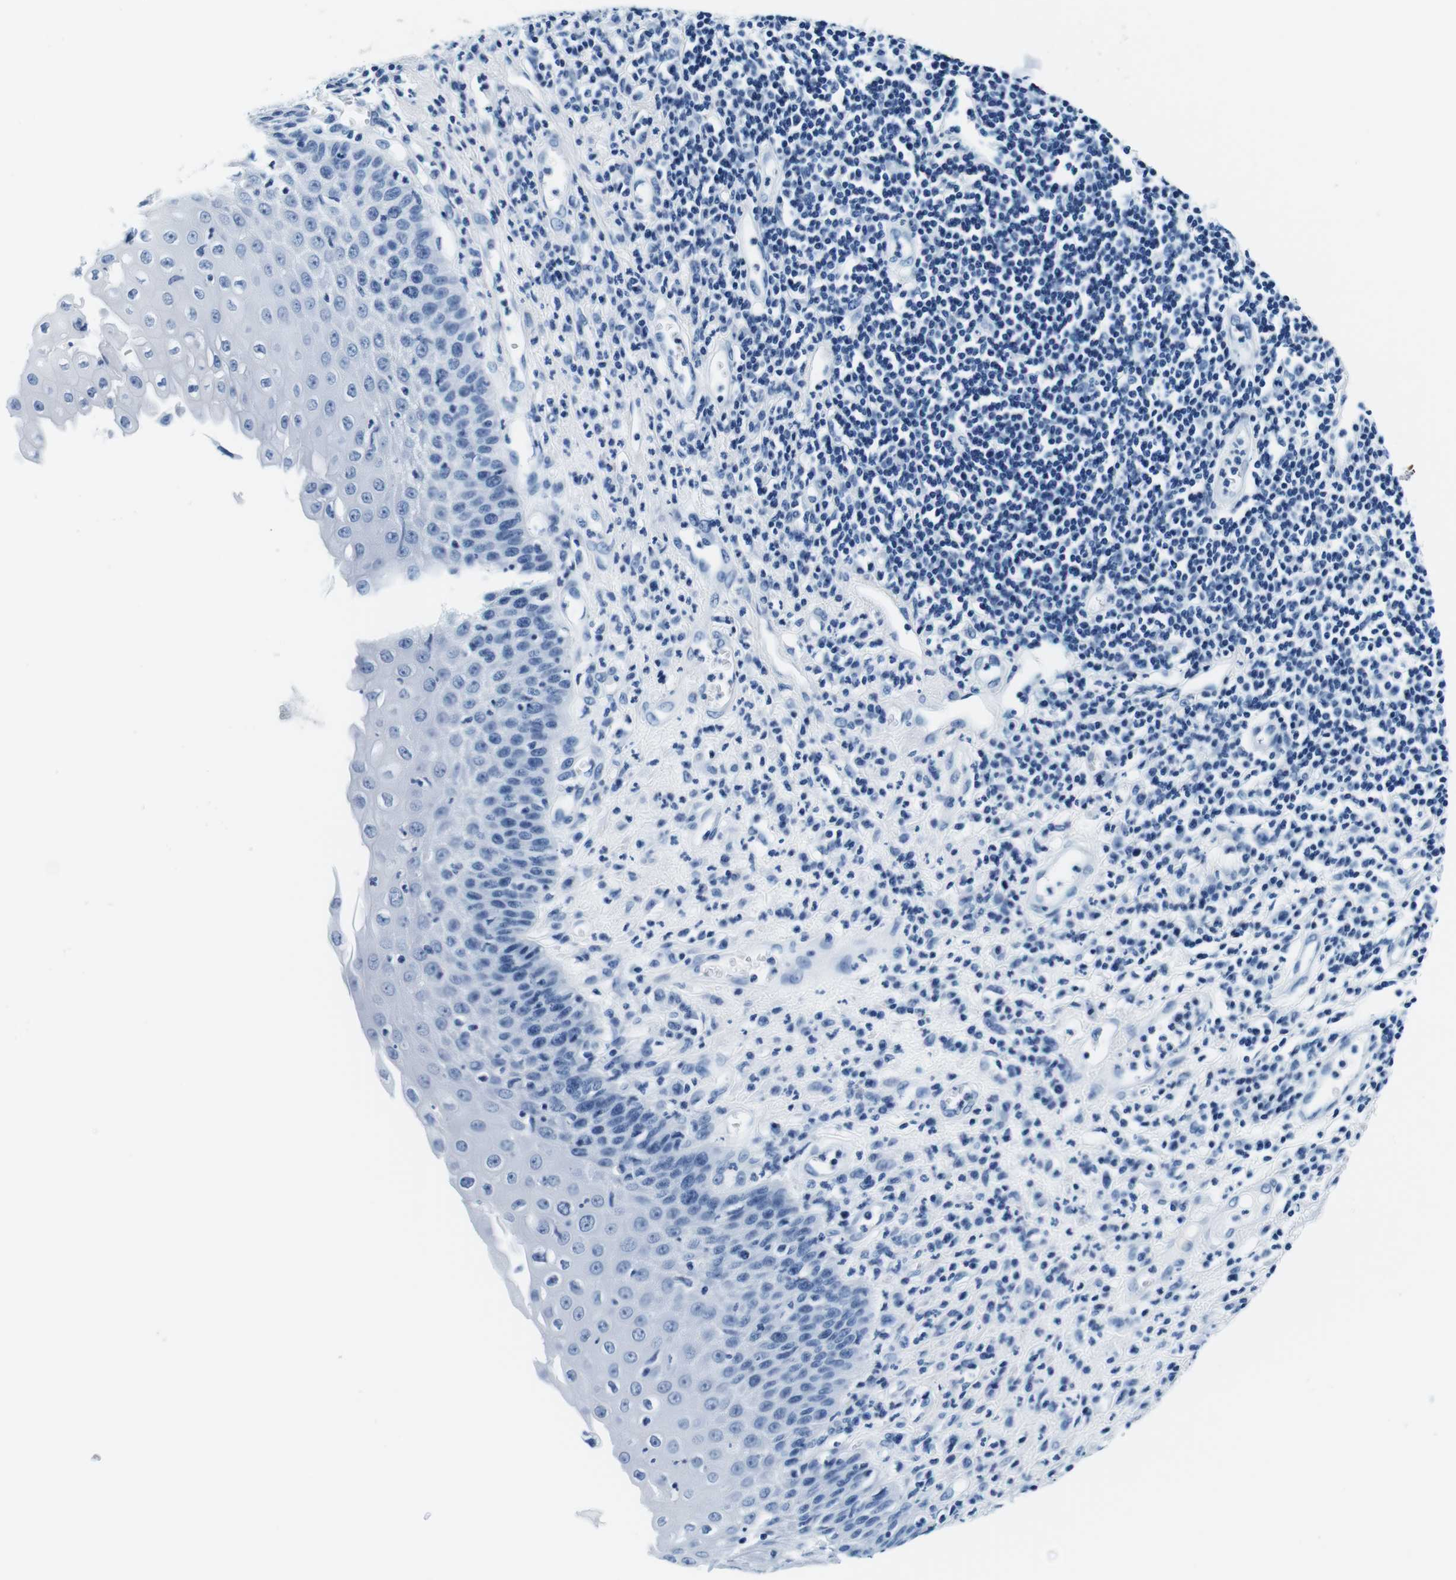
{"staining": {"intensity": "negative", "quantity": "none", "location": "none"}, "tissue": "esophagus", "cell_type": "Squamous epithelial cells", "image_type": "normal", "snomed": [{"axis": "morphology", "description": "Normal tissue, NOS"}, {"axis": "morphology", "description": "Squamous cell carcinoma, NOS"}, {"axis": "topography", "description": "Esophagus"}], "caption": "Protein analysis of normal esophagus demonstrates no significant staining in squamous epithelial cells. (DAB (3,3'-diaminobenzidine) IHC visualized using brightfield microscopy, high magnification).", "gene": "ELANE", "patient": {"sex": "male", "age": 65}}